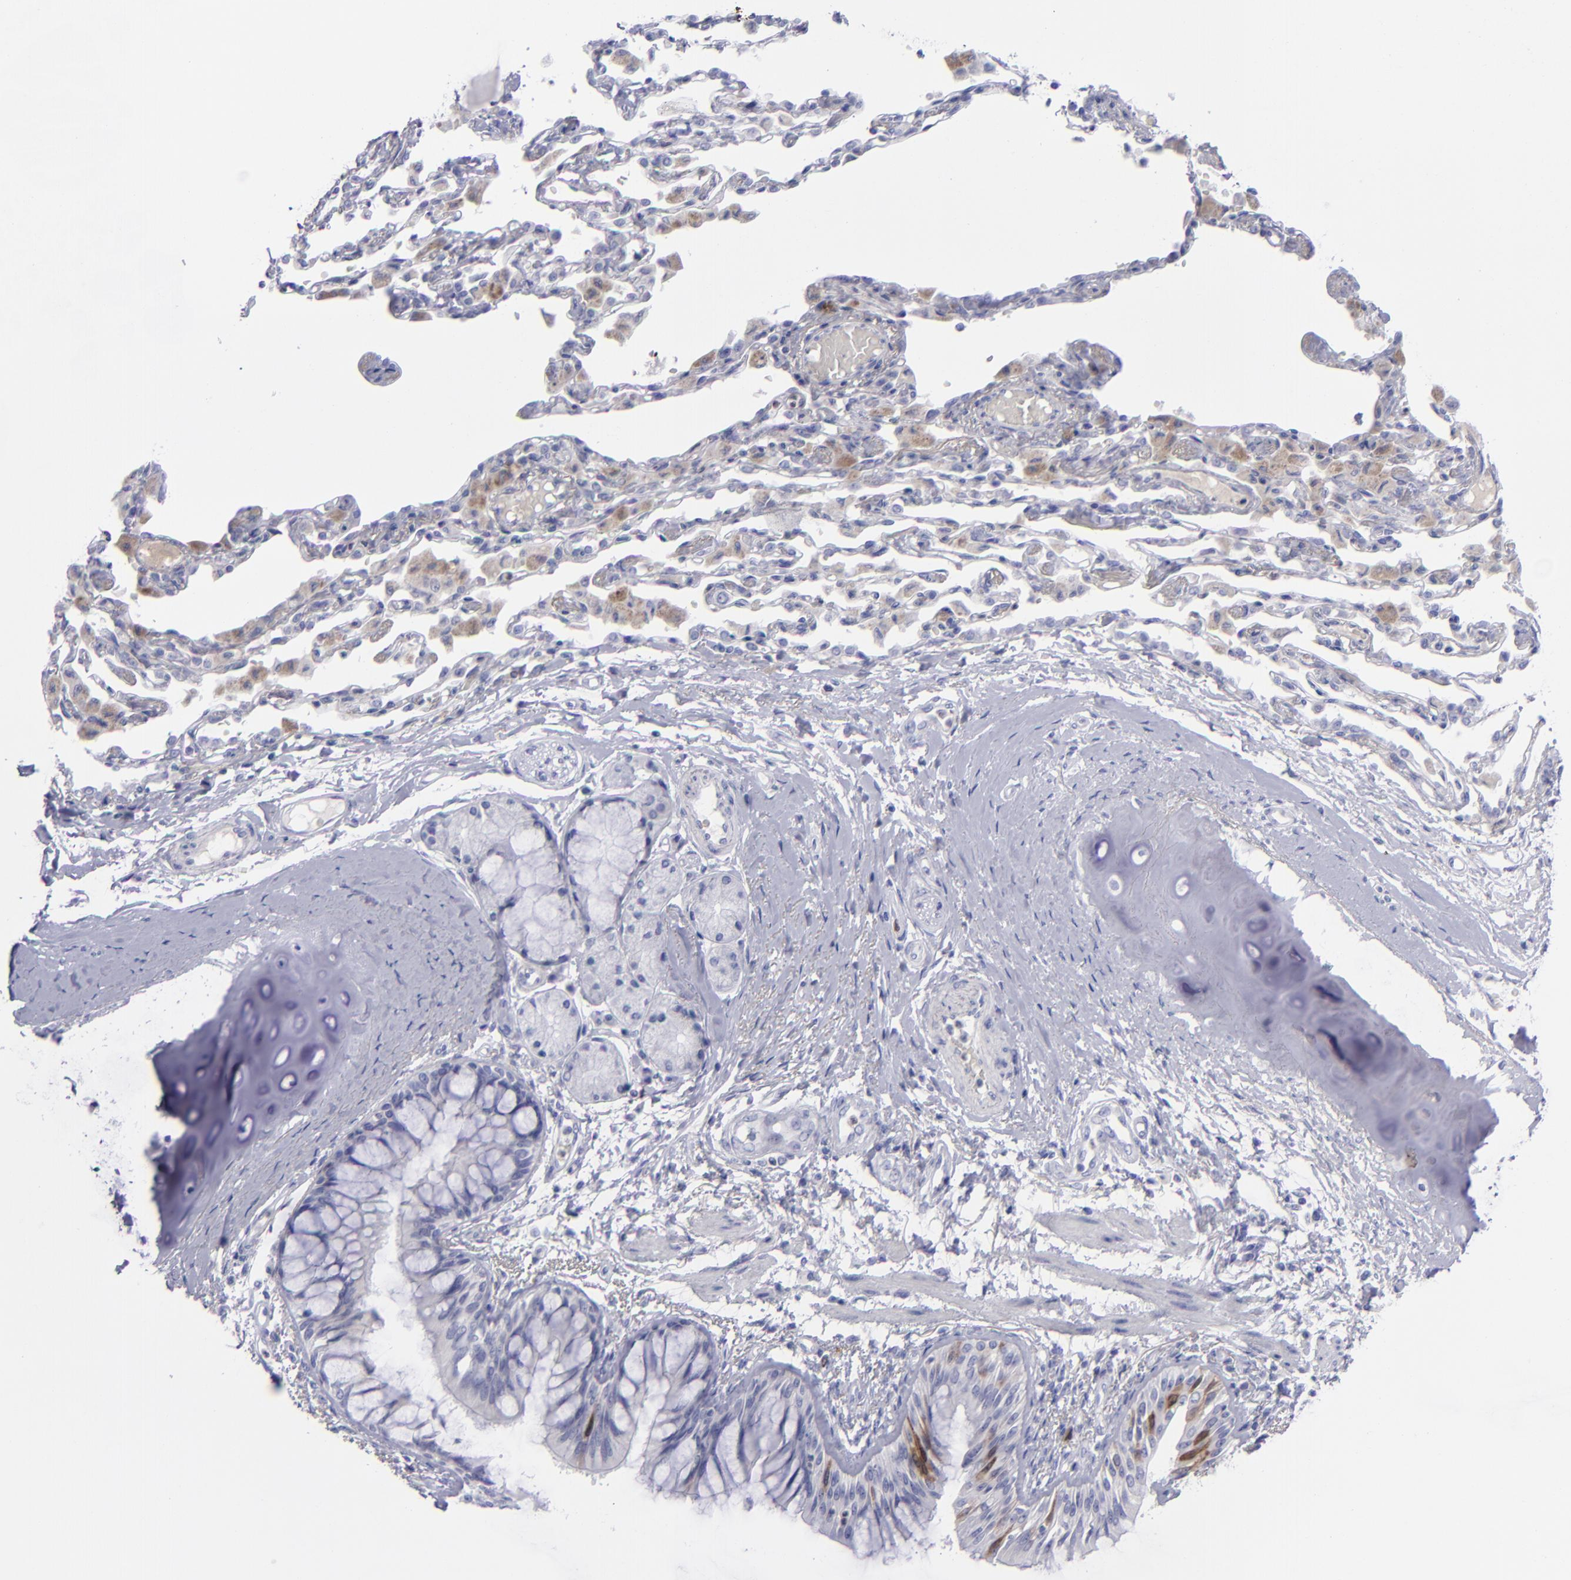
{"staining": {"intensity": "moderate", "quantity": "<25%", "location": "cytoplasmic/membranous,nuclear"}, "tissue": "bronchus", "cell_type": "Respiratory epithelial cells", "image_type": "normal", "snomed": [{"axis": "morphology", "description": "Normal tissue, NOS"}, {"axis": "topography", "description": "Cartilage tissue"}, {"axis": "topography", "description": "Bronchus"}, {"axis": "topography", "description": "Lung"}, {"axis": "topography", "description": "Peripheral nerve tissue"}], "caption": "This histopathology image shows immunohistochemistry (IHC) staining of unremarkable bronchus, with low moderate cytoplasmic/membranous,nuclear staining in about <25% of respiratory epithelial cells.", "gene": "AURKA", "patient": {"sex": "female", "age": 49}}